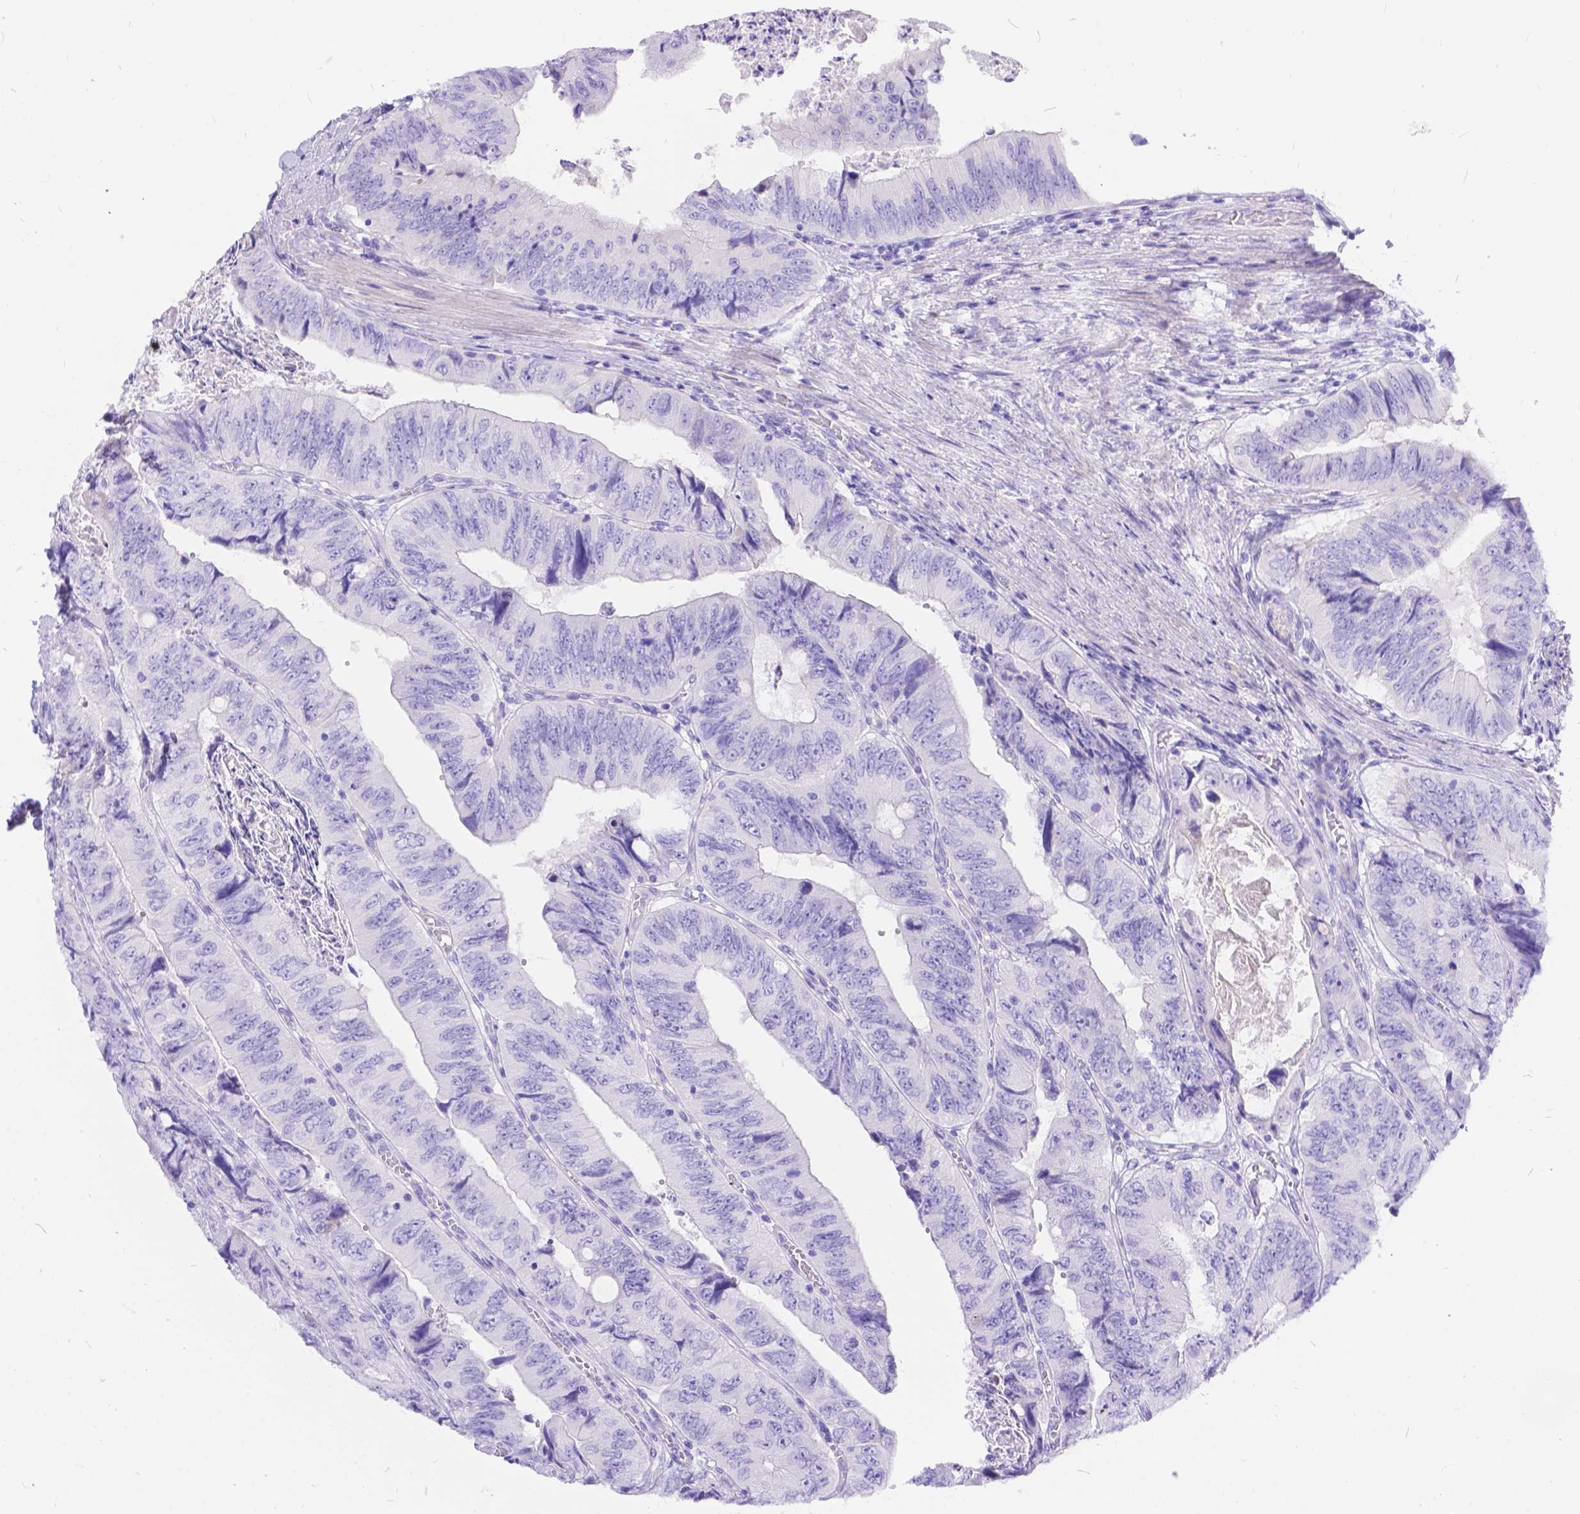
{"staining": {"intensity": "negative", "quantity": "none", "location": "none"}, "tissue": "colorectal cancer", "cell_type": "Tumor cells", "image_type": "cancer", "snomed": [{"axis": "morphology", "description": "Adenocarcinoma, NOS"}, {"axis": "topography", "description": "Colon"}], "caption": "A high-resolution micrograph shows immunohistochemistry (IHC) staining of colorectal cancer, which demonstrates no significant staining in tumor cells. (IHC, brightfield microscopy, high magnification).", "gene": "KLHL10", "patient": {"sex": "female", "age": 84}}